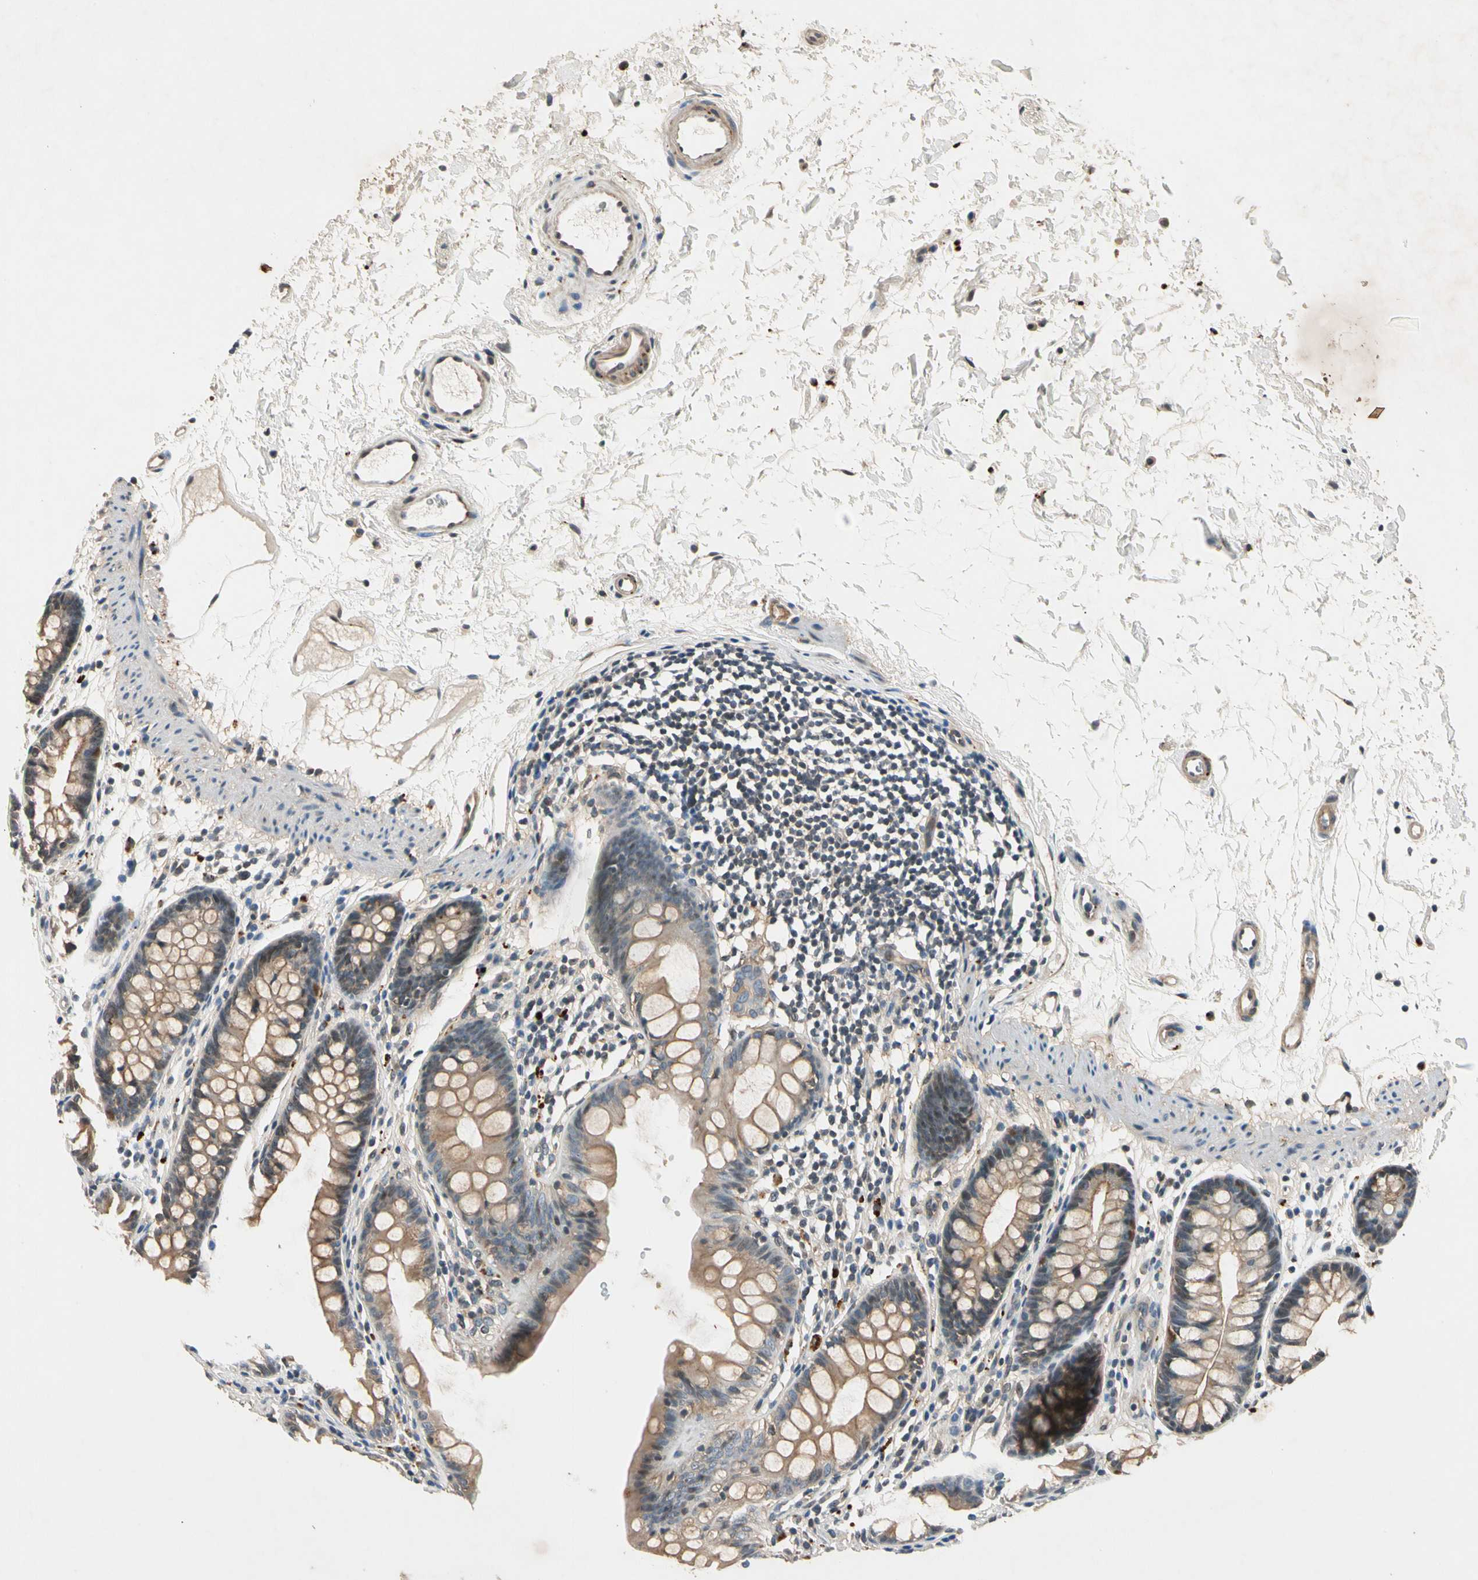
{"staining": {"intensity": "moderate", "quantity": "25%-75%", "location": "cytoplasmic/membranous"}, "tissue": "colon", "cell_type": "Endothelial cells", "image_type": "normal", "snomed": [{"axis": "morphology", "description": "Normal tissue, NOS"}, {"axis": "topography", "description": "Colon"}], "caption": "This is a photomicrograph of immunohistochemistry (IHC) staining of benign colon, which shows moderate staining in the cytoplasmic/membranous of endothelial cells.", "gene": "ROCK2", "patient": {"sex": "female", "age": 52}}